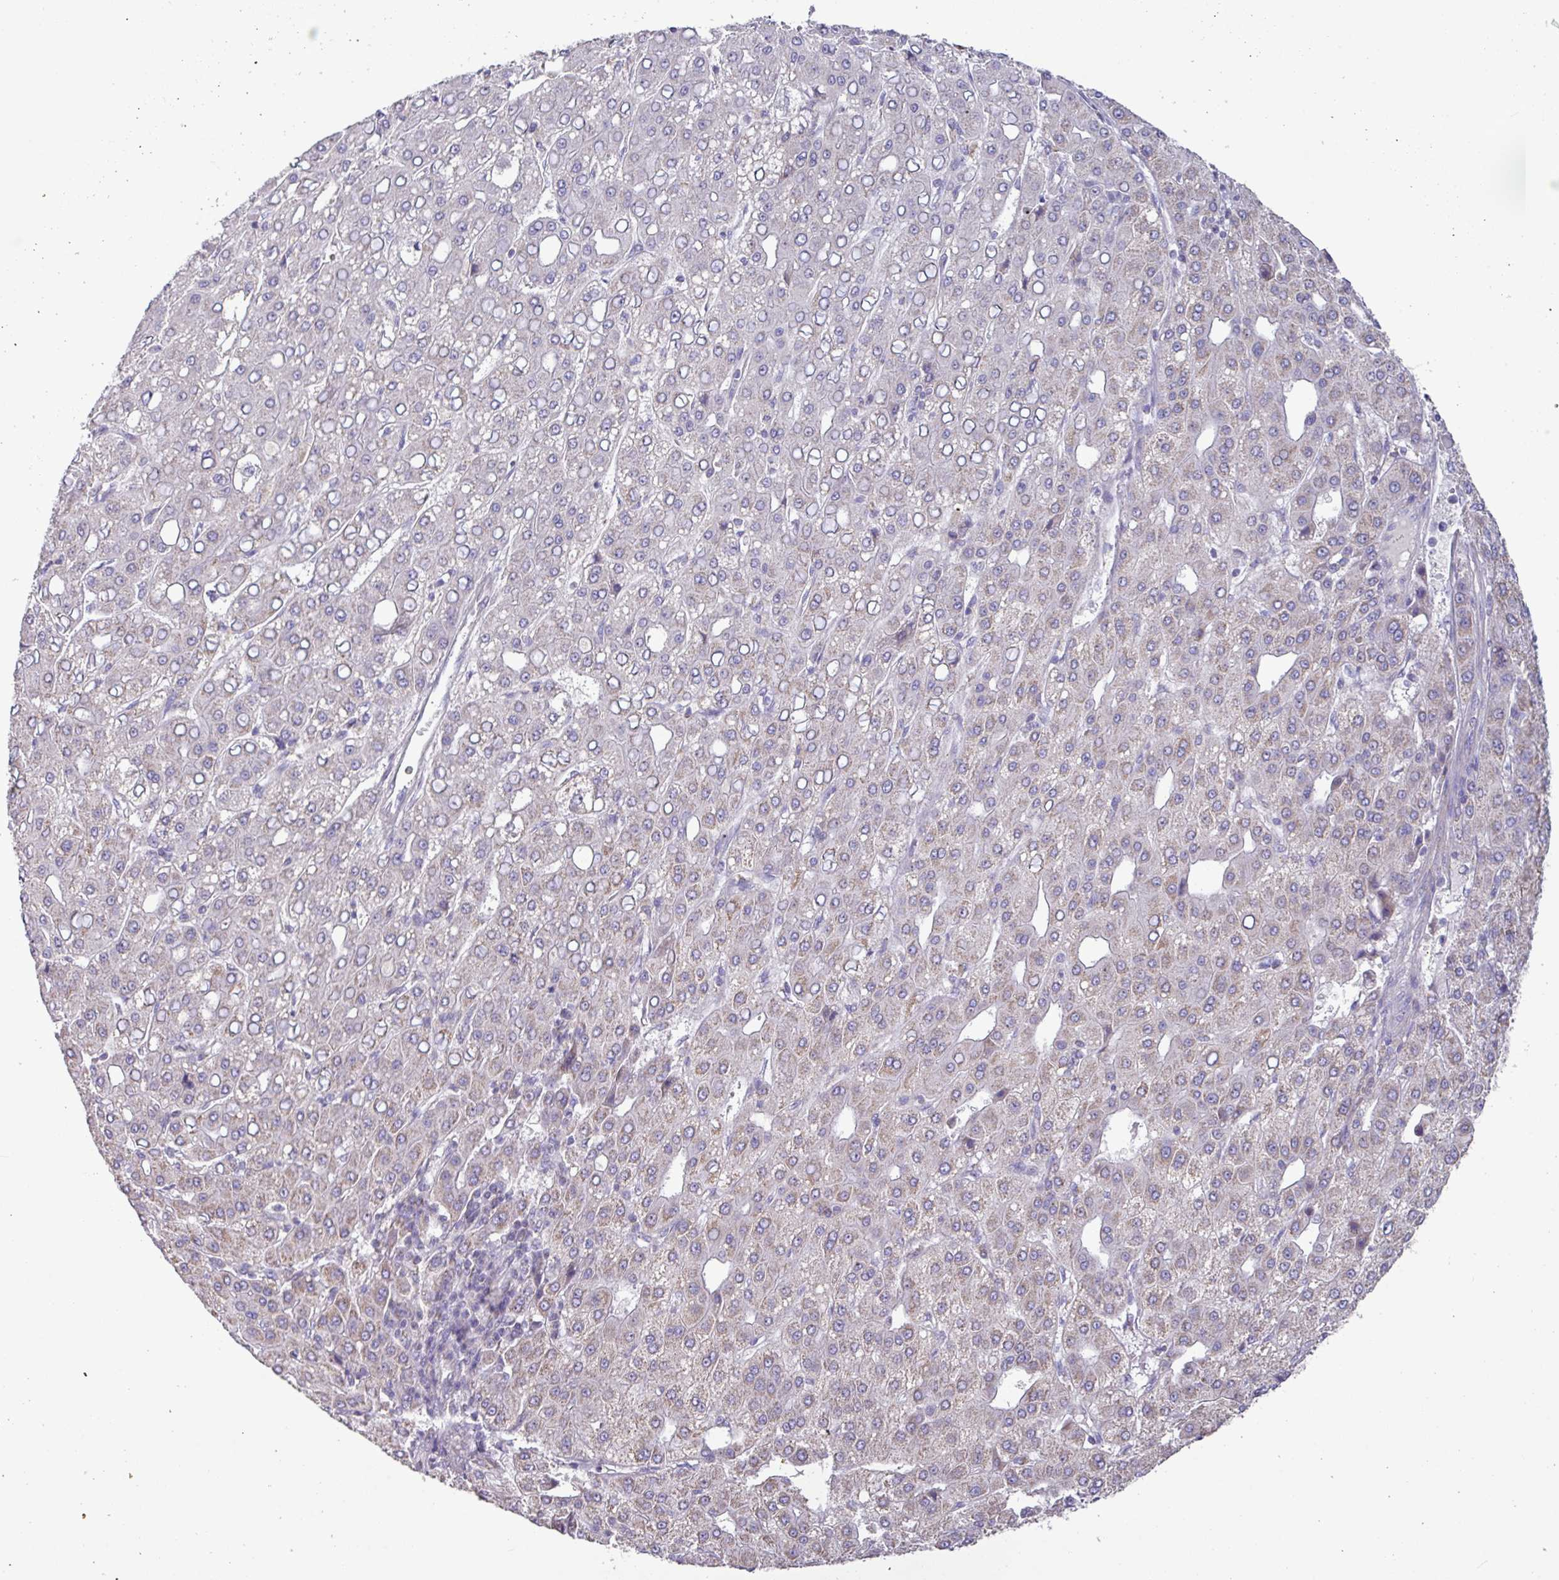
{"staining": {"intensity": "weak", "quantity": "25%-75%", "location": "cytoplasmic/membranous"}, "tissue": "liver cancer", "cell_type": "Tumor cells", "image_type": "cancer", "snomed": [{"axis": "morphology", "description": "Carcinoma, Hepatocellular, NOS"}, {"axis": "topography", "description": "Liver"}], "caption": "Hepatocellular carcinoma (liver) was stained to show a protein in brown. There is low levels of weak cytoplasmic/membranous positivity in about 25%-75% of tumor cells. The staining was performed using DAB to visualize the protein expression in brown, while the nuclei were stained in blue with hematoxylin (Magnification: 20x).", "gene": "MT-ND4", "patient": {"sex": "male", "age": 65}}